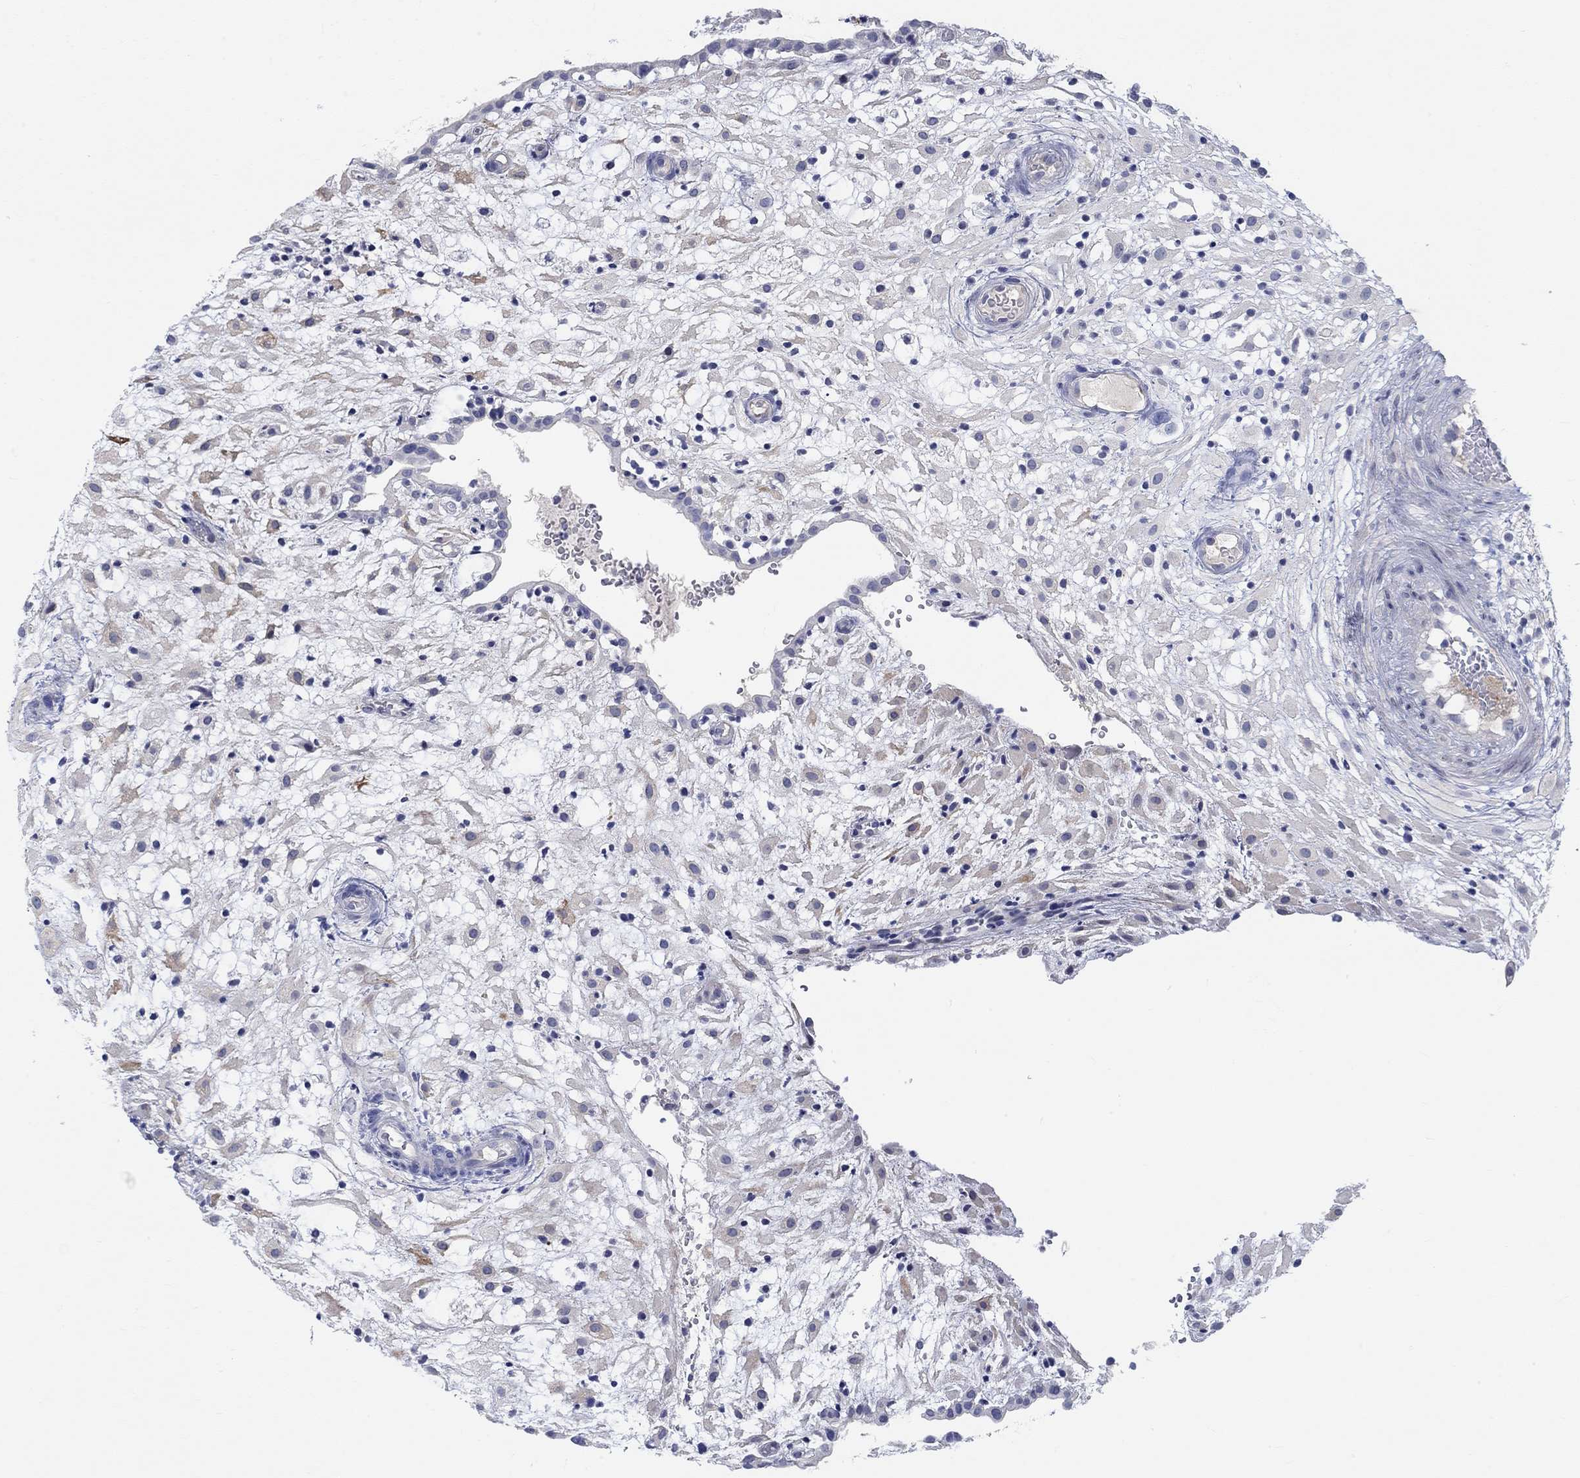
{"staining": {"intensity": "negative", "quantity": "none", "location": "none"}, "tissue": "placenta", "cell_type": "Decidual cells", "image_type": "normal", "snomed": [{"axis": "morphology", "description": "Normal tissue, NOS"}, {"axis": "topography", "description": "Placenta"}], "caption": "IHC of unremarkable human placenta reveals no expression in decidual cells. (Brightfield microscopy of DAB IHC at high magnification).", "gene": "NAV3", "patient": {"sex": "female", "age": 24}}